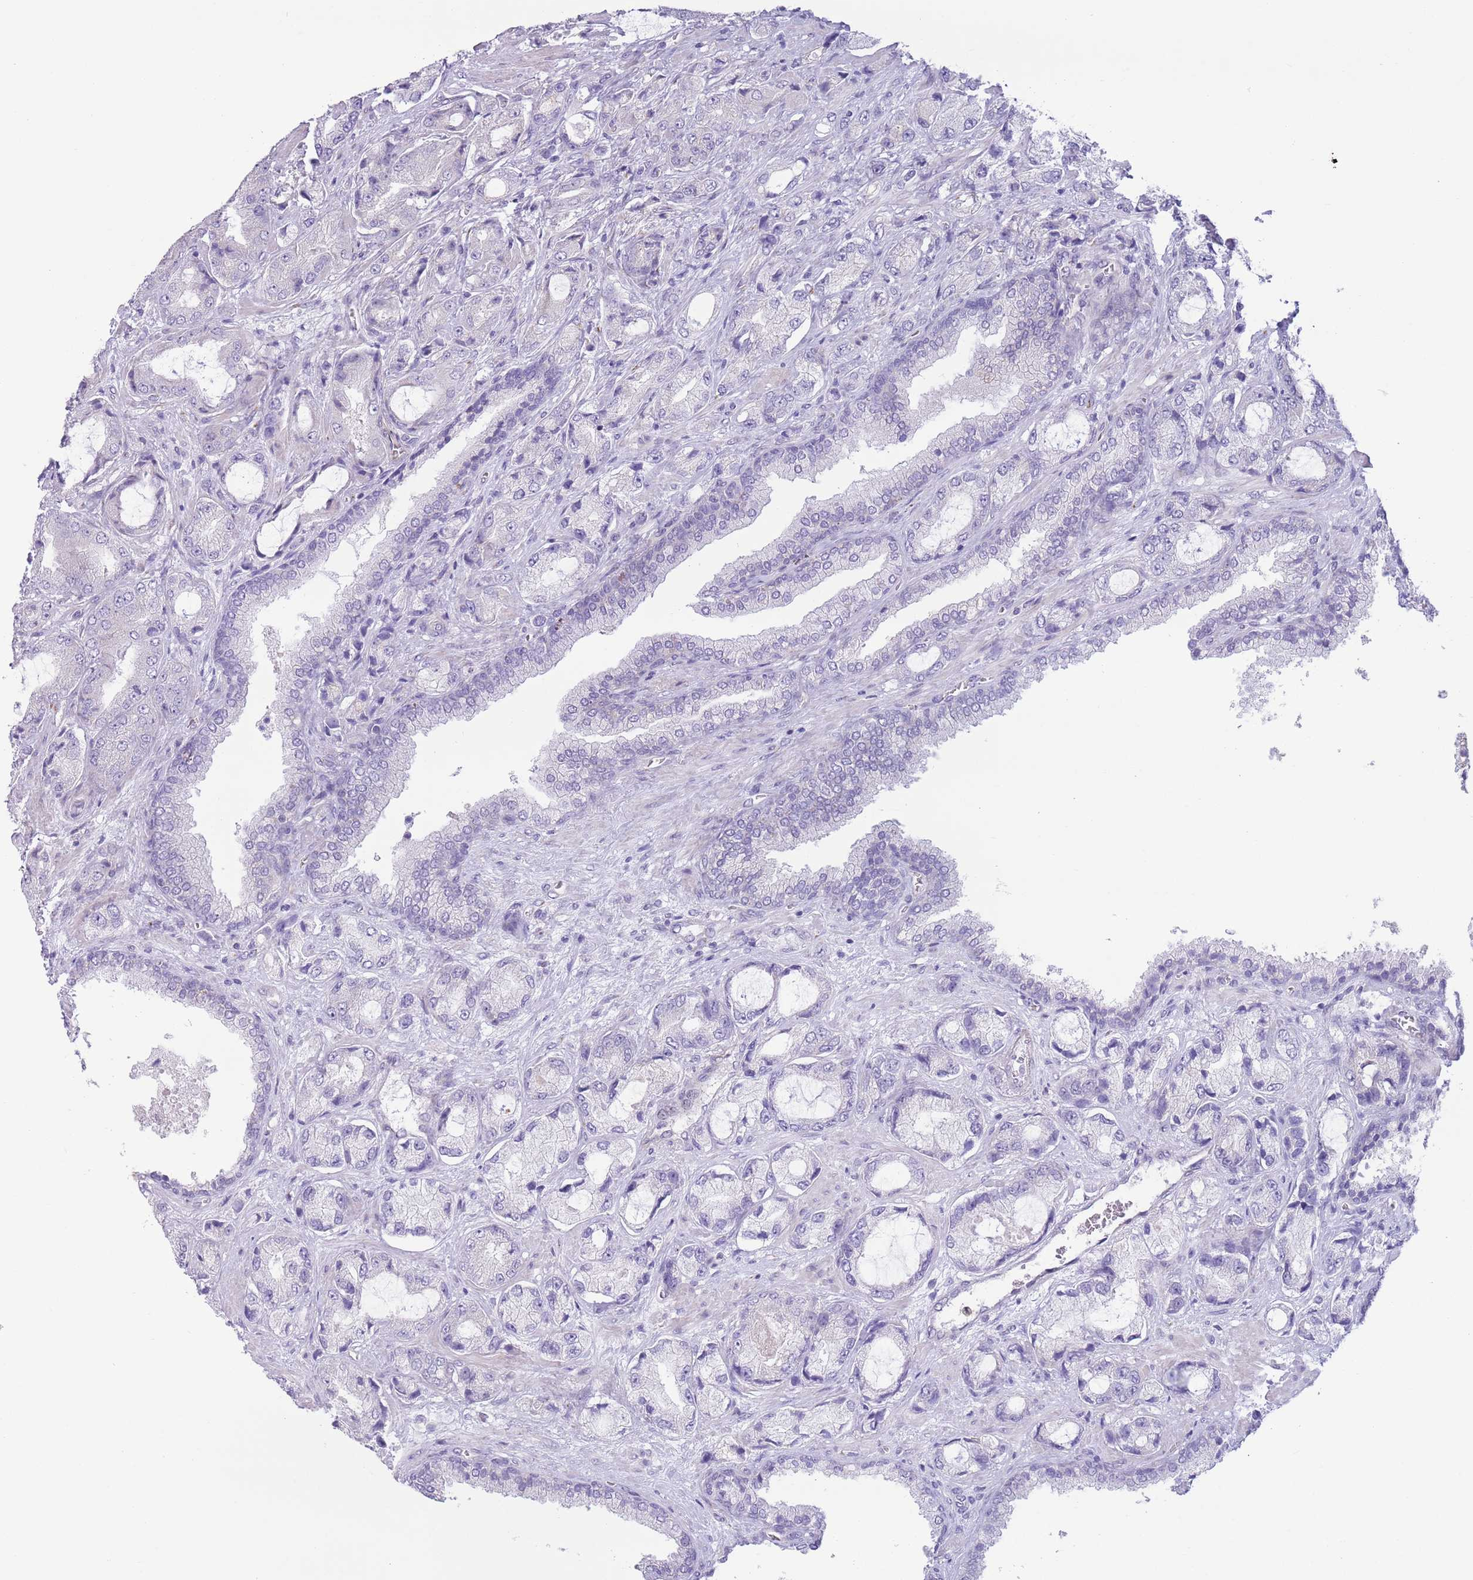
{"staining": {"intensity": "negative", "quantity": "none", "location": "none"}, "tissue": "prostate cancer", "cell_type": "Tumor cells", "image_type": "cancer", "snomed": [{"axis": "morphology", "description": "Adenocarcinoma, High grade"}, {"axis": "topography", "description": "Prostate"}], "caption": "IHC micrograph of neoplastic tissue: human adenocarcinoma (high-grade) (prostate) stained with DAB (3,3'-diaminobenzidine) reveals no significant protein expression in tumor cells.", "gene": "C20orf96", "patient": {"sex": "male", "age": 68}}